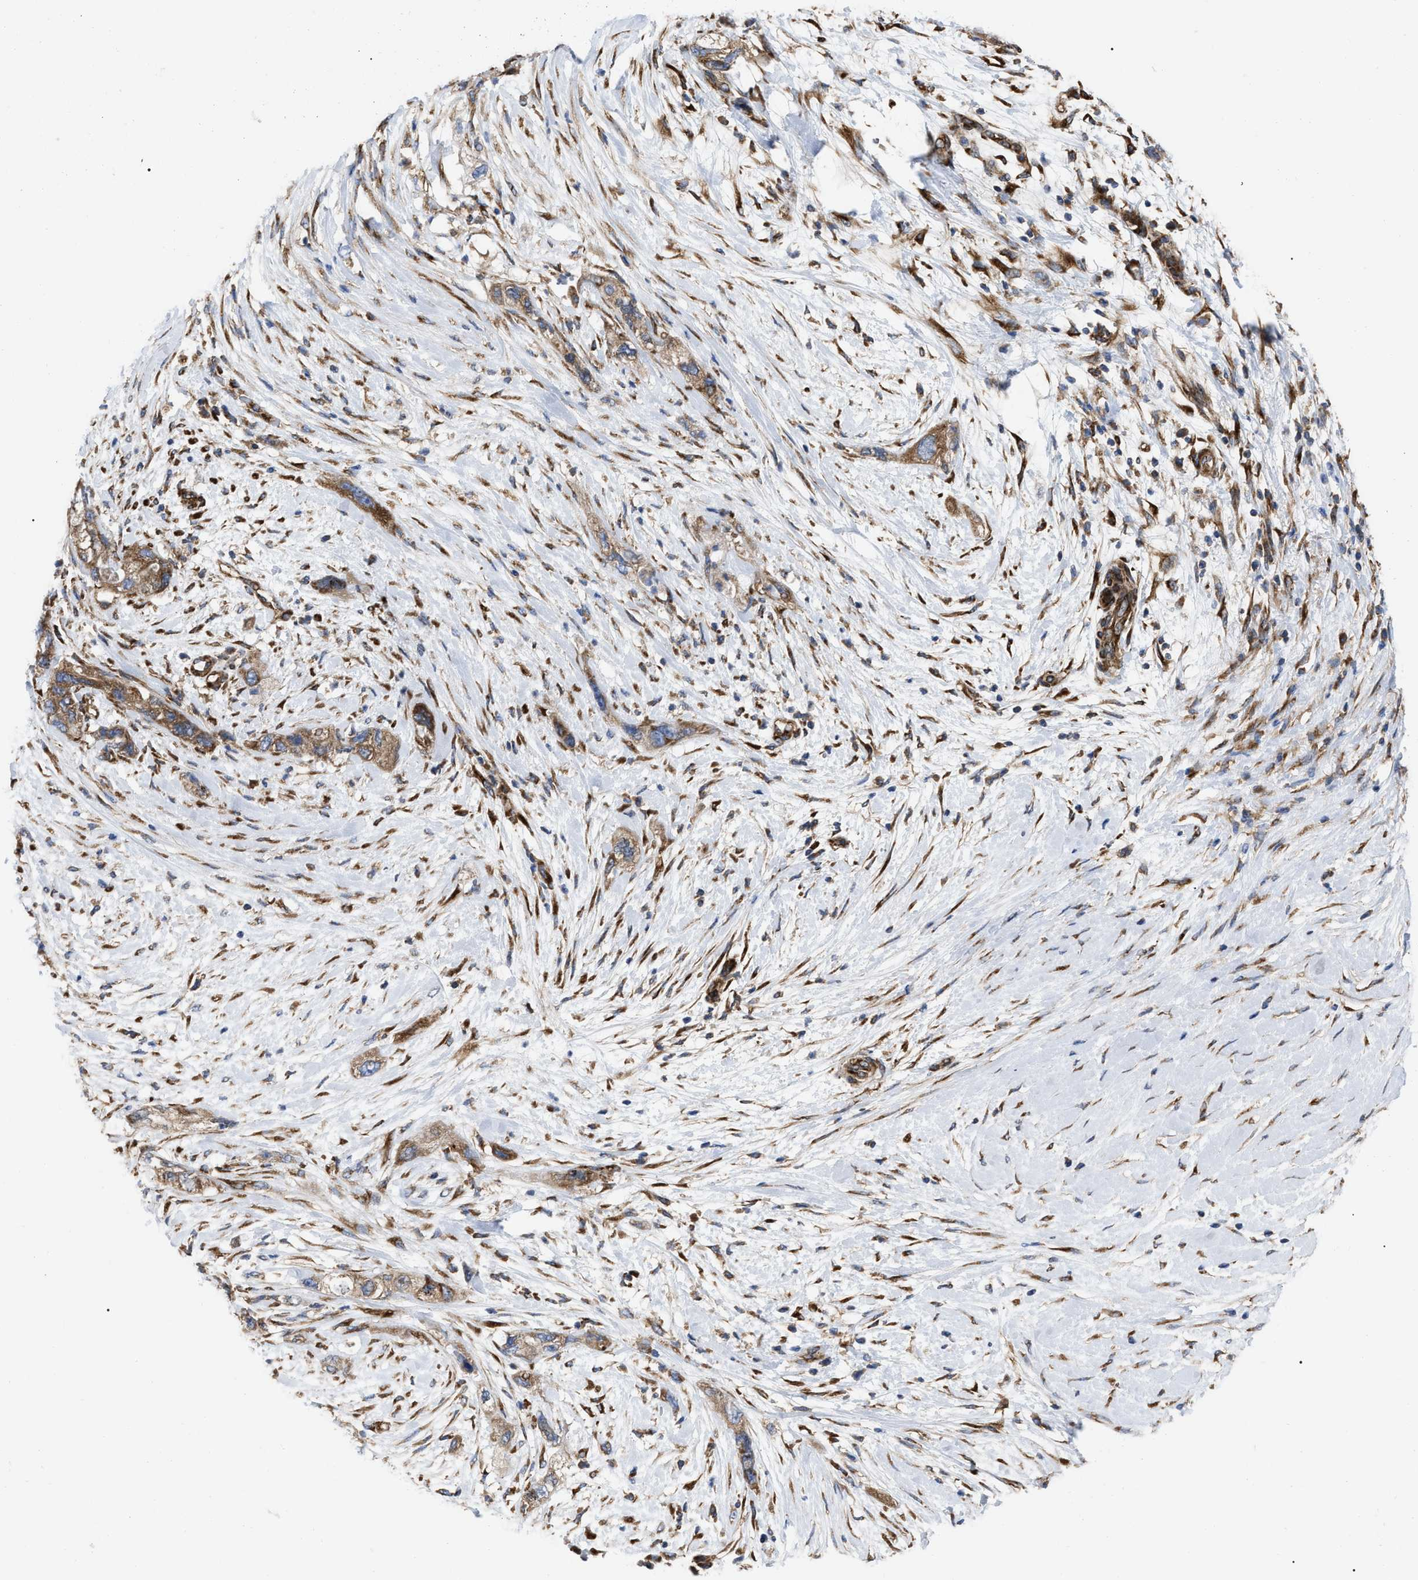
{"staining": {"intensity": "moderate", "quantity": ">75%", "location": "cytoplasmic/membranous"}, "tissue": "pancreatic cancer", "cell_type": "Tumor cells", "image_type": "cancer", "snomed": [{"axis": "morphology", "description": "Adenocarcinoma, NOS"}, {"axis": "topography", "description": "Pancreas"}], "caption": "Pancreatic cancer (adenocarcinoma) tissue reveals moderate cytoplasmic/membranous staining in approximately >75% of tumor cells, visualized by immunohistochemistry.", "gene": "FAM120A", "patient": {"sex": "female", "age": 73}}